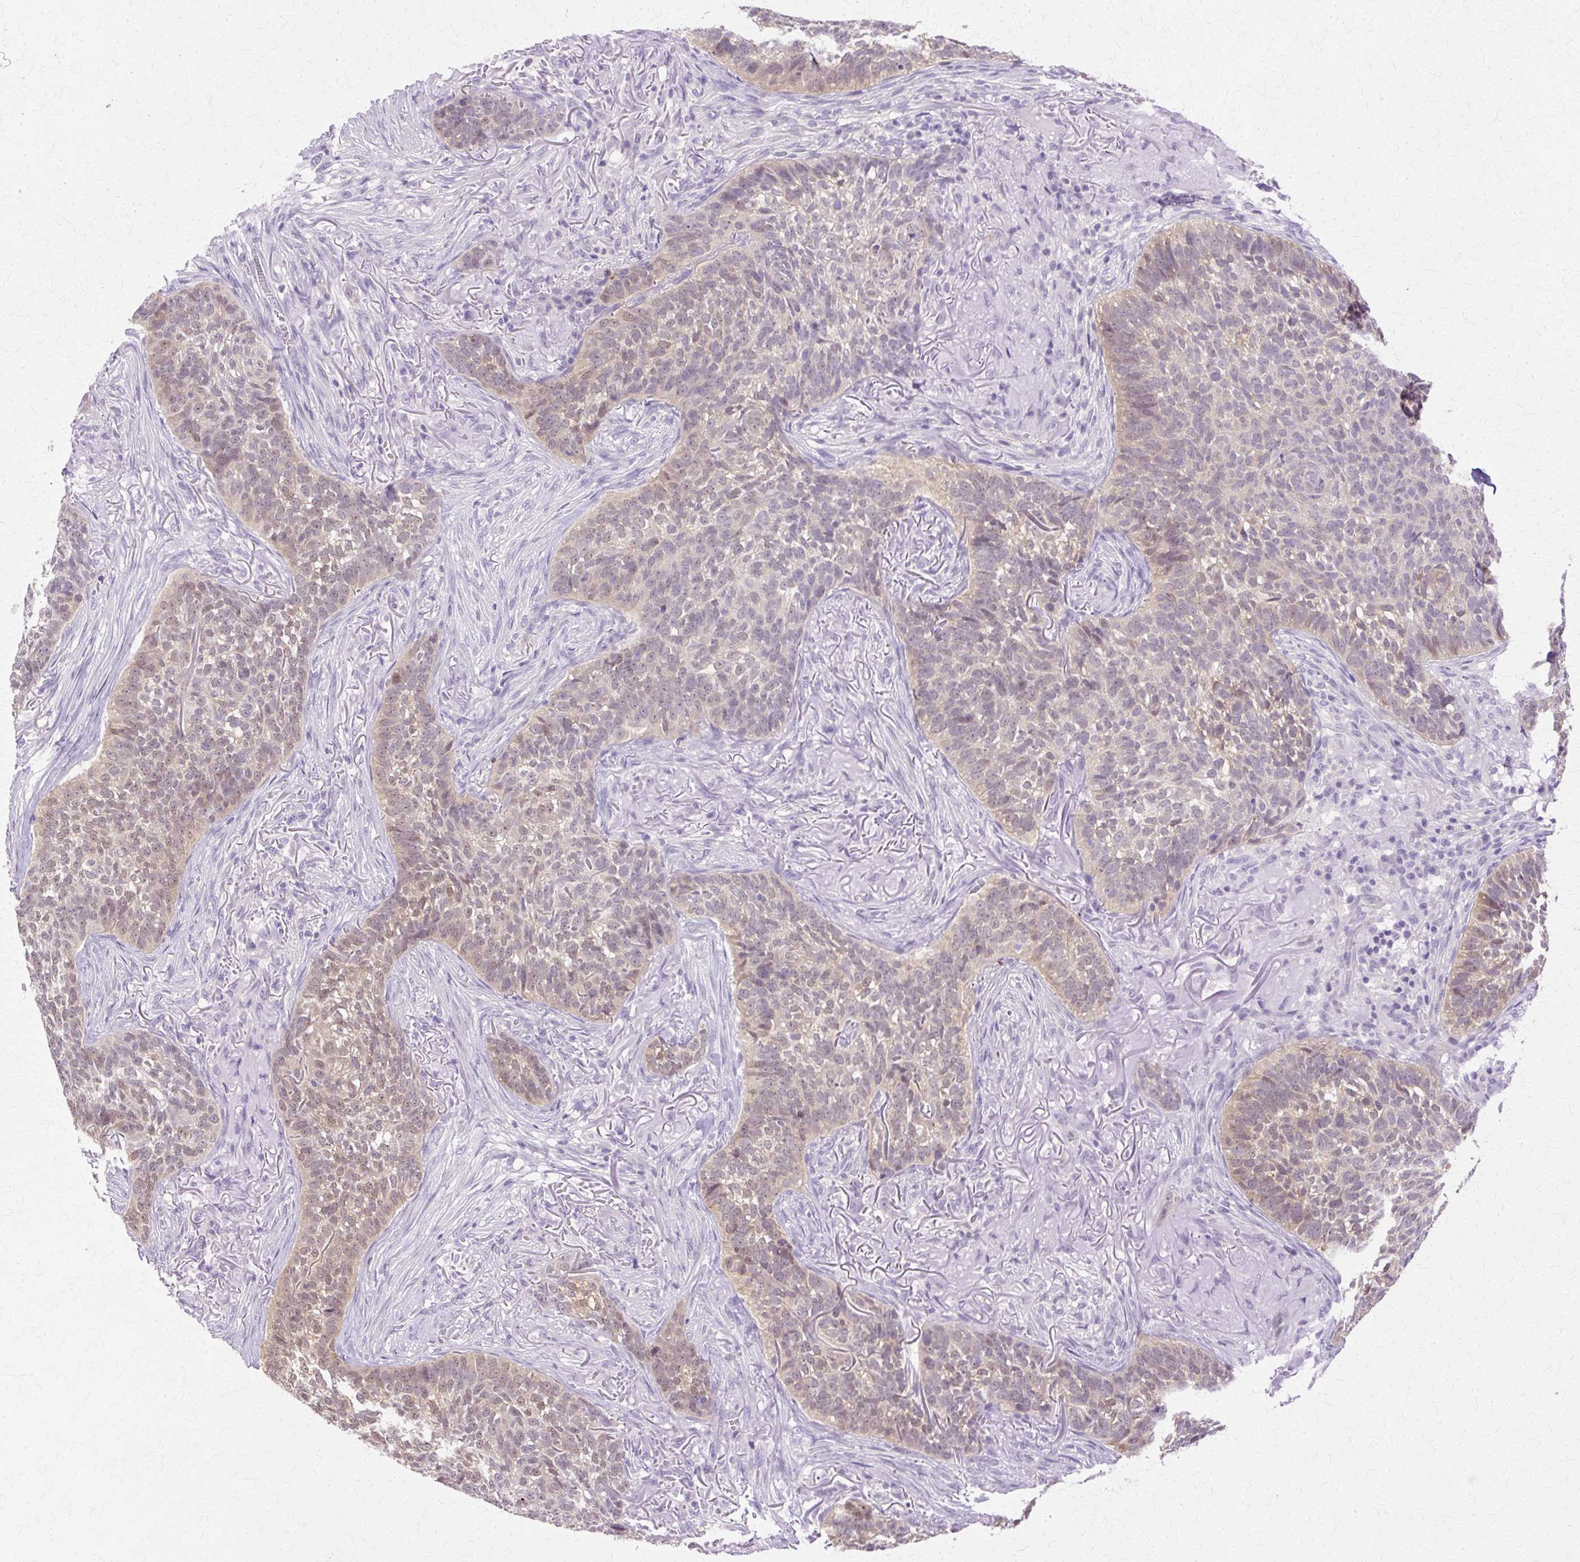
{"staining": {"intensity": "moderate", "quantity": "25%-75%", "location": "nuclear"}, "tissue": "skin cancer", "cell_type": "Tumor cells", "image_type": "cancer", "snomed": [{"axis": "morphology", "description": "Basal cell carcinoma"}, {"axis": "topography", "description": "Skin"}], "caption": "Basal cell carcinoma (skin) stained with immunohistochemistry displays moderate nuclear positivity in approximately 25%-75% of tumor cells. The protein of interest is stained brown, and the nuclei are stained in blue (DAB (3,3'-diaminobenzidine) IHC with brightfield microscopy, high magnification).", "gene": "HSPA8", "patient": {"sex": "male", "age": 85}}